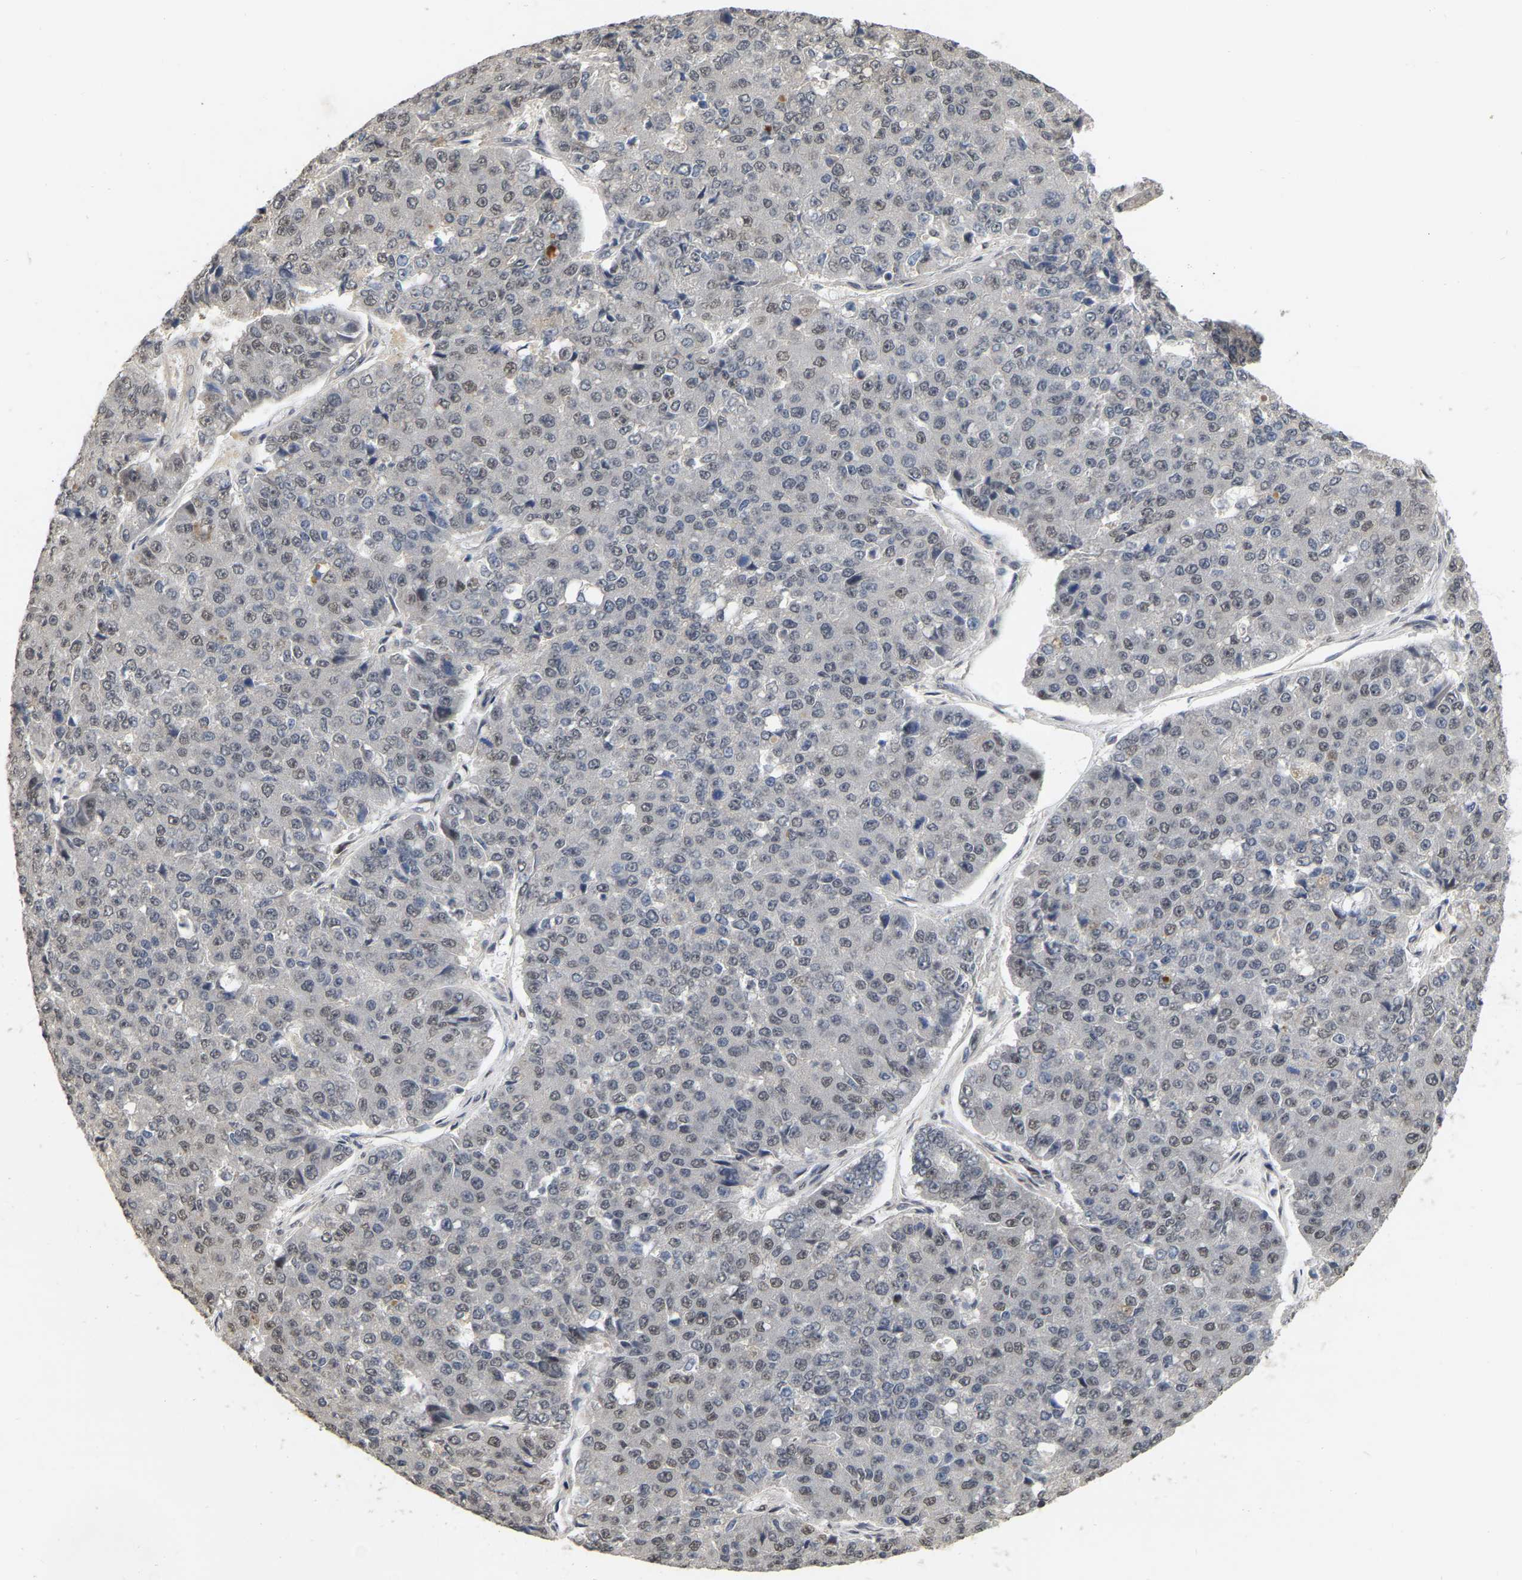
{"staining": {"intensity": "weak", "quantity": "25%-75%", "location": "nuclear"}, "tissue": "pancreatic cancer", "cell_type": "Tumor cells", "image_type": "cancer", "snomed": [{"axis": "morphology", "description": "Adenocarcinoma, NOS"}, {"axis": "topography", "description": "Pancreas"}], "caption": "Pancreatic adenocarcinoma tissue shows weak nuclear staining in approximately 25%-75% of tumor cells, visualized by immunohistochemistry. Ihc stains the protein in brown and the nuclei are stained blue.", "gene": "RUVBL1", "patient": {"sex": "male", "age": 50}}